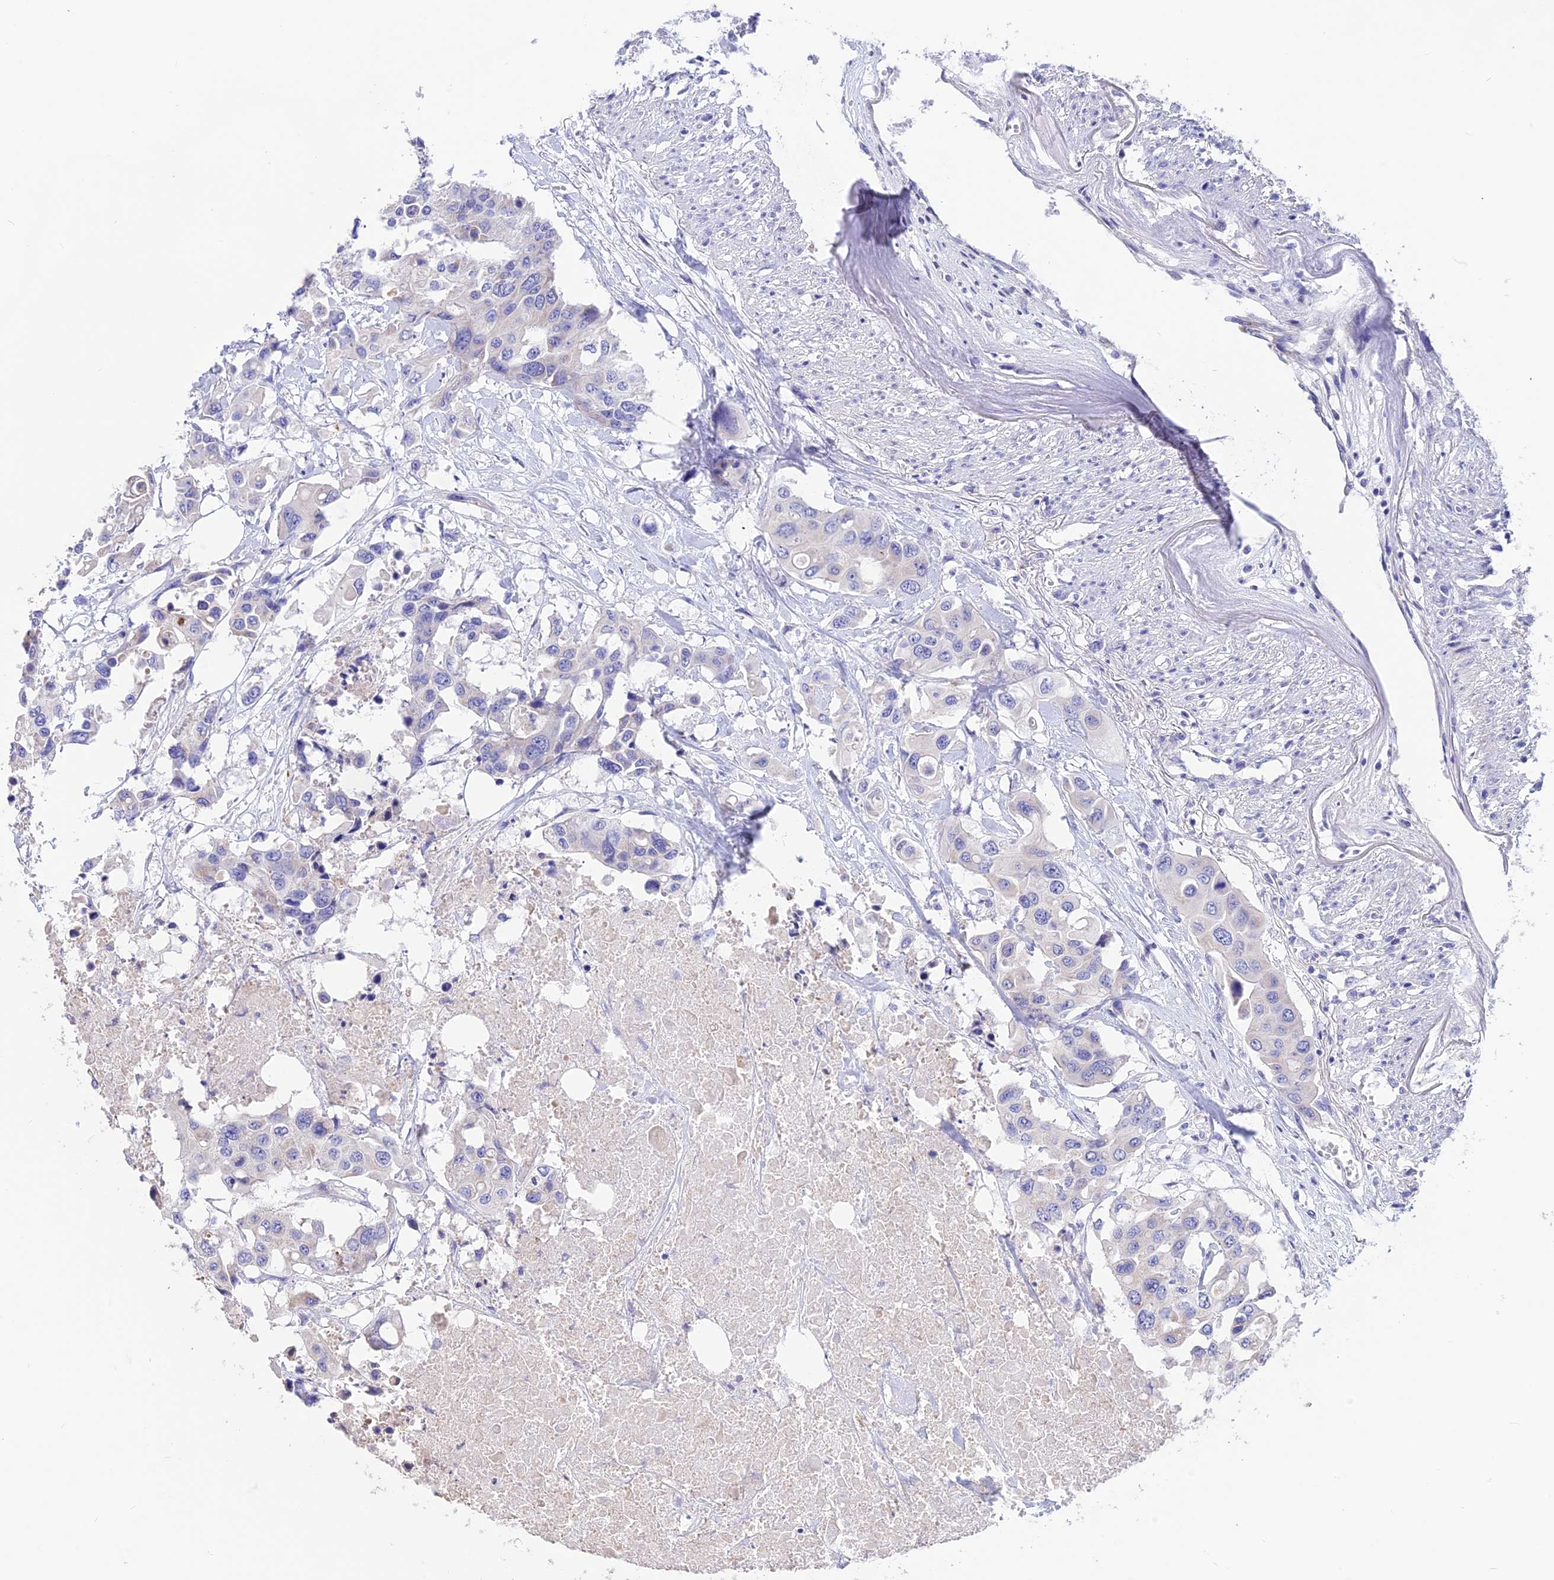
{"staining": {"intensity": "negative", "quantity": "none", "location": "none"}, "tissue": "colorectal cancer", "cell_type": "Tumor cells", "image_type": "cancer", "snomed": [{"axis": "morphology", "description": "Adenocarcinoma, NOS"}, {"axis": "topography", "description": "Colon"}], "caption": "A high-resolution photomicrograph shows immunohistochemistry staining of colorectal adenocarcinoma, which reveals no significant expression in tumor cells.", "gene": "CYP2U1", "patient": {"sex": "male", "age": 77}}